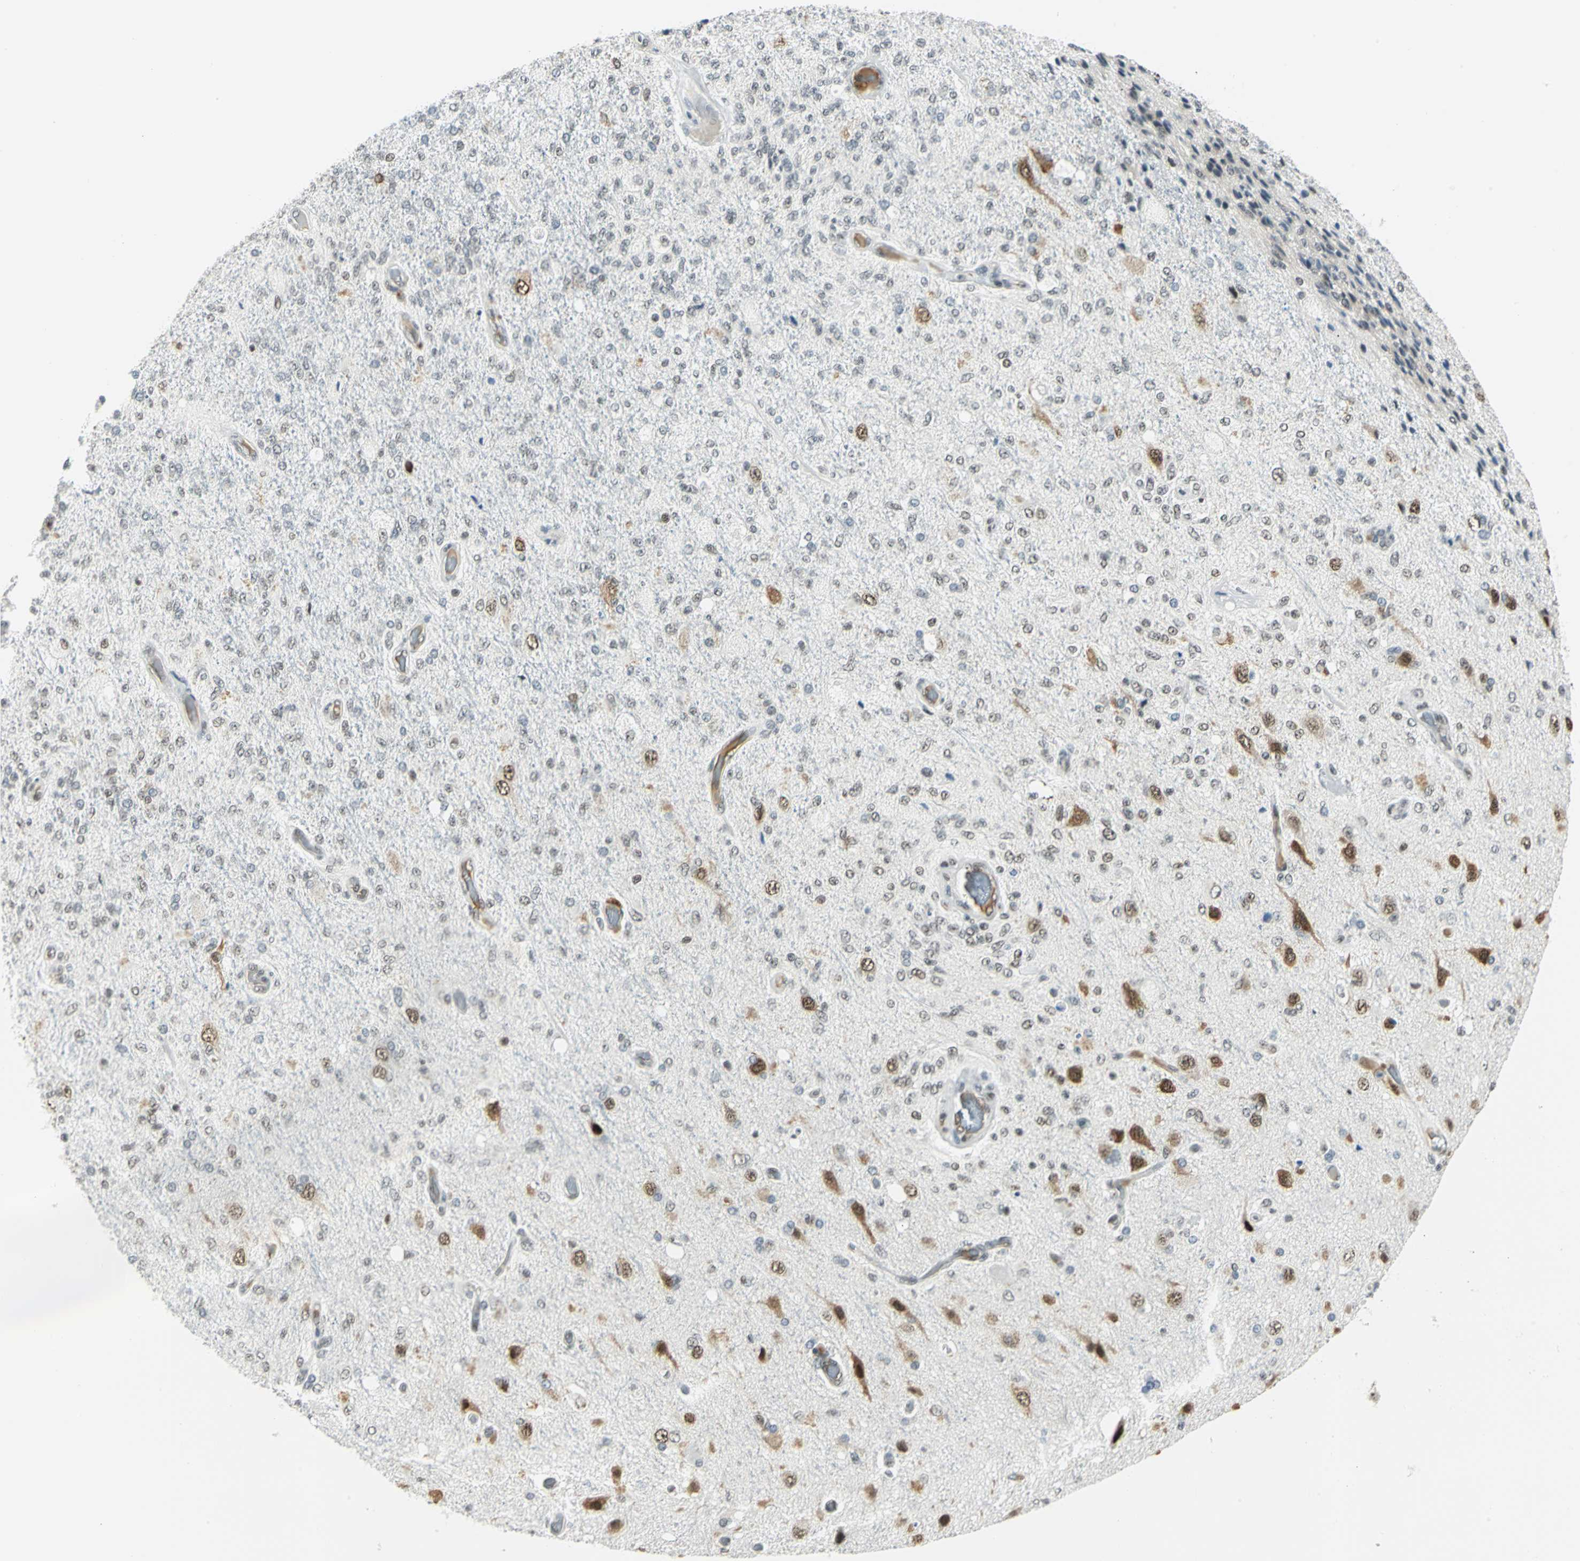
{"staining": {"intensity": "moderate", "quantity": "<25%", "location": "nuclear"}, "tissue": "glioma", "cell_type": "Tumor cells", "image_type": "cancer", "snomed": [{"axis": "morphology", "description": "Normal tissue, NOS"}, {"axis": "morphology", "description": "Glioma, malignant, High grade"}, {"axis": "topography", "description": "Cerebral cortex"}], "caption": "Moderate nuclear expression for a protein is appreciated in approximately <25% of tumor cells of malignant glioma (high-grade) using immunohistochemistry.", "gene": "MTMR10", "patient": {"sex": "male", "age": 77}}